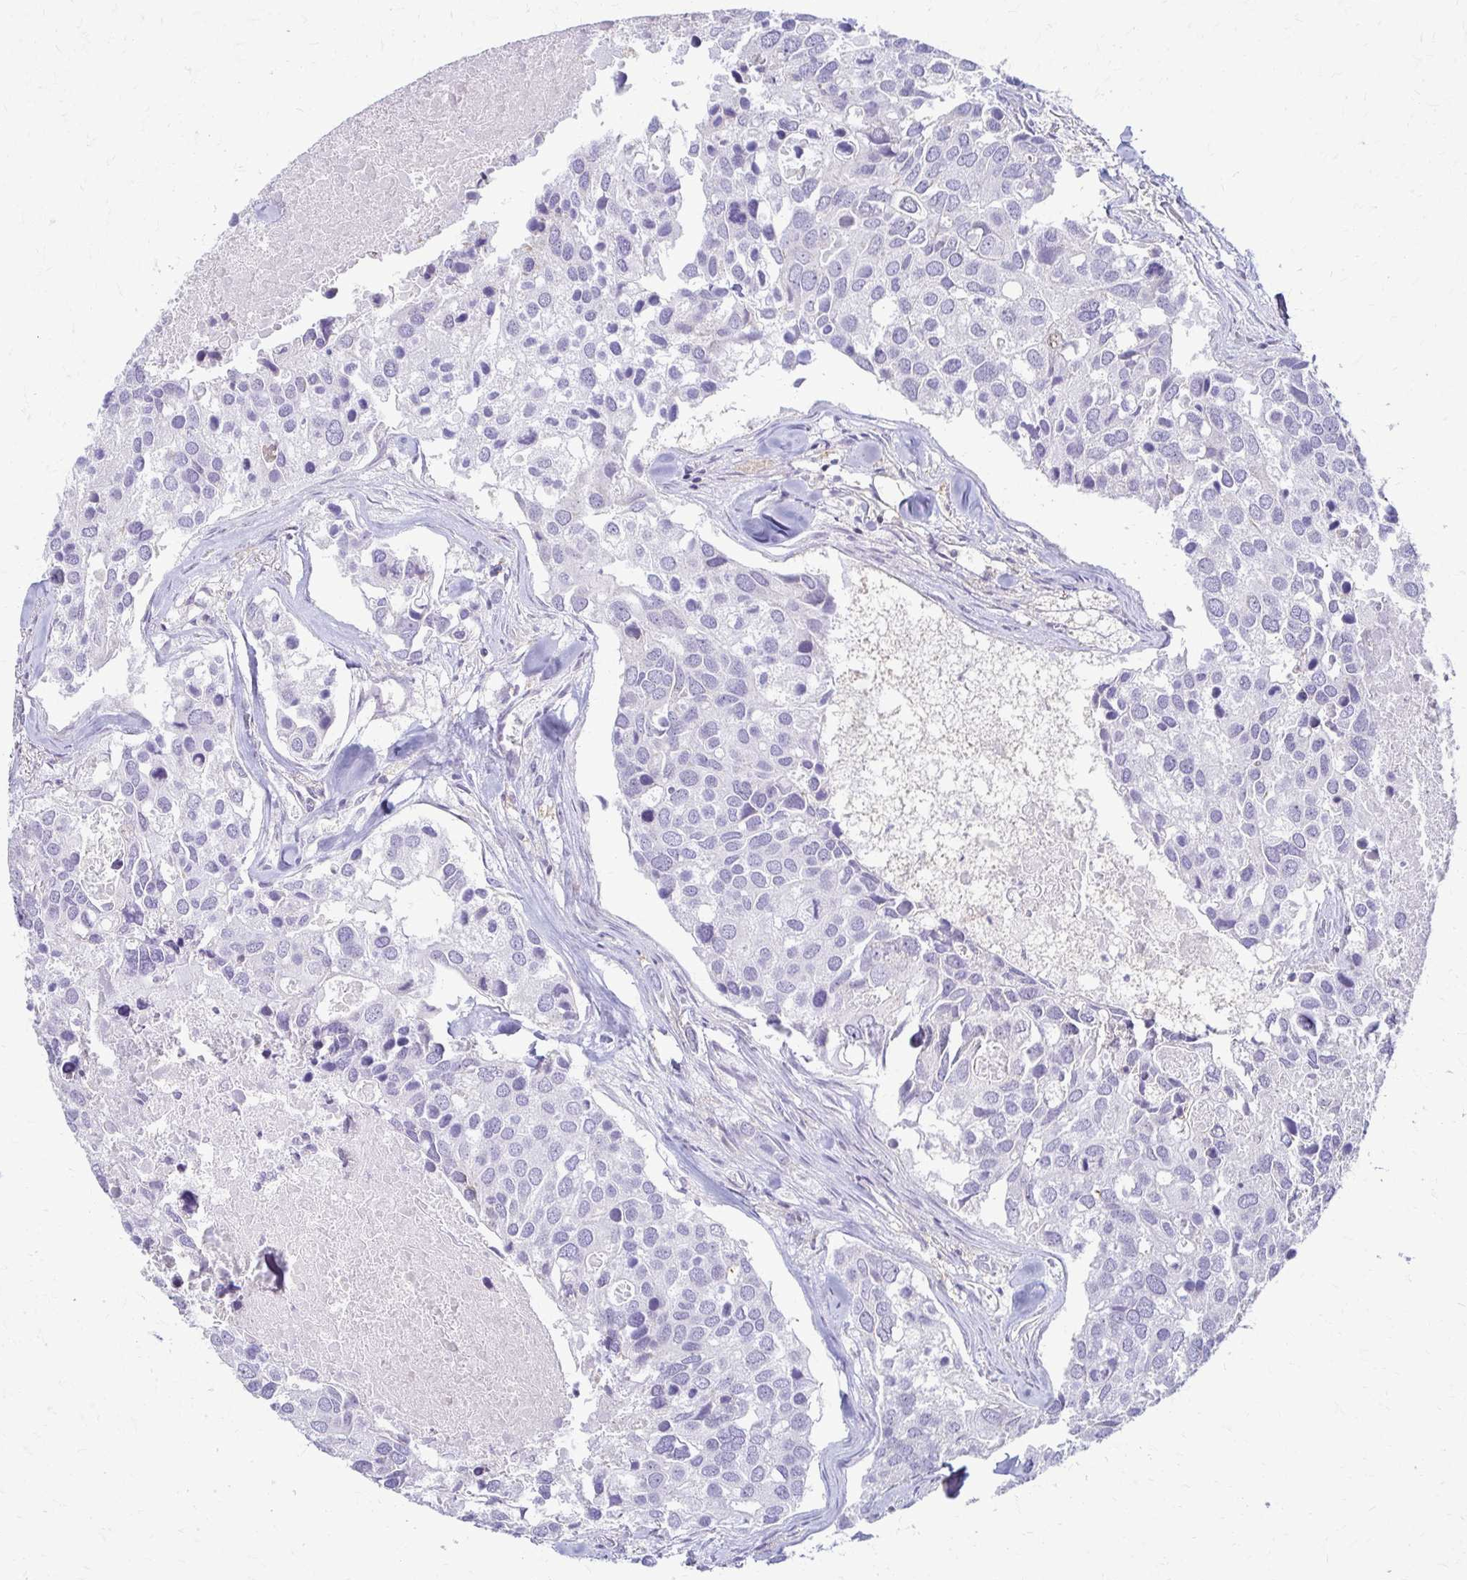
{"staining": {"intensity": "negative", "quantity": "none", "location": "none"}, "tissue": "breast cancer", "cell_type": "Tumor cells", "image_type": "cancer", "snomed": [{"axis": "morphology", "description": "Duct carcinoma"}, {"axis": "topography", "description": "Breast"}], "caption": "IHC of breast infiltrating ductal carcinoma demonstrates no expression in tumor cells.", "gene": "FCGR2B", "patient": {"sex": "female", "age": 83}}